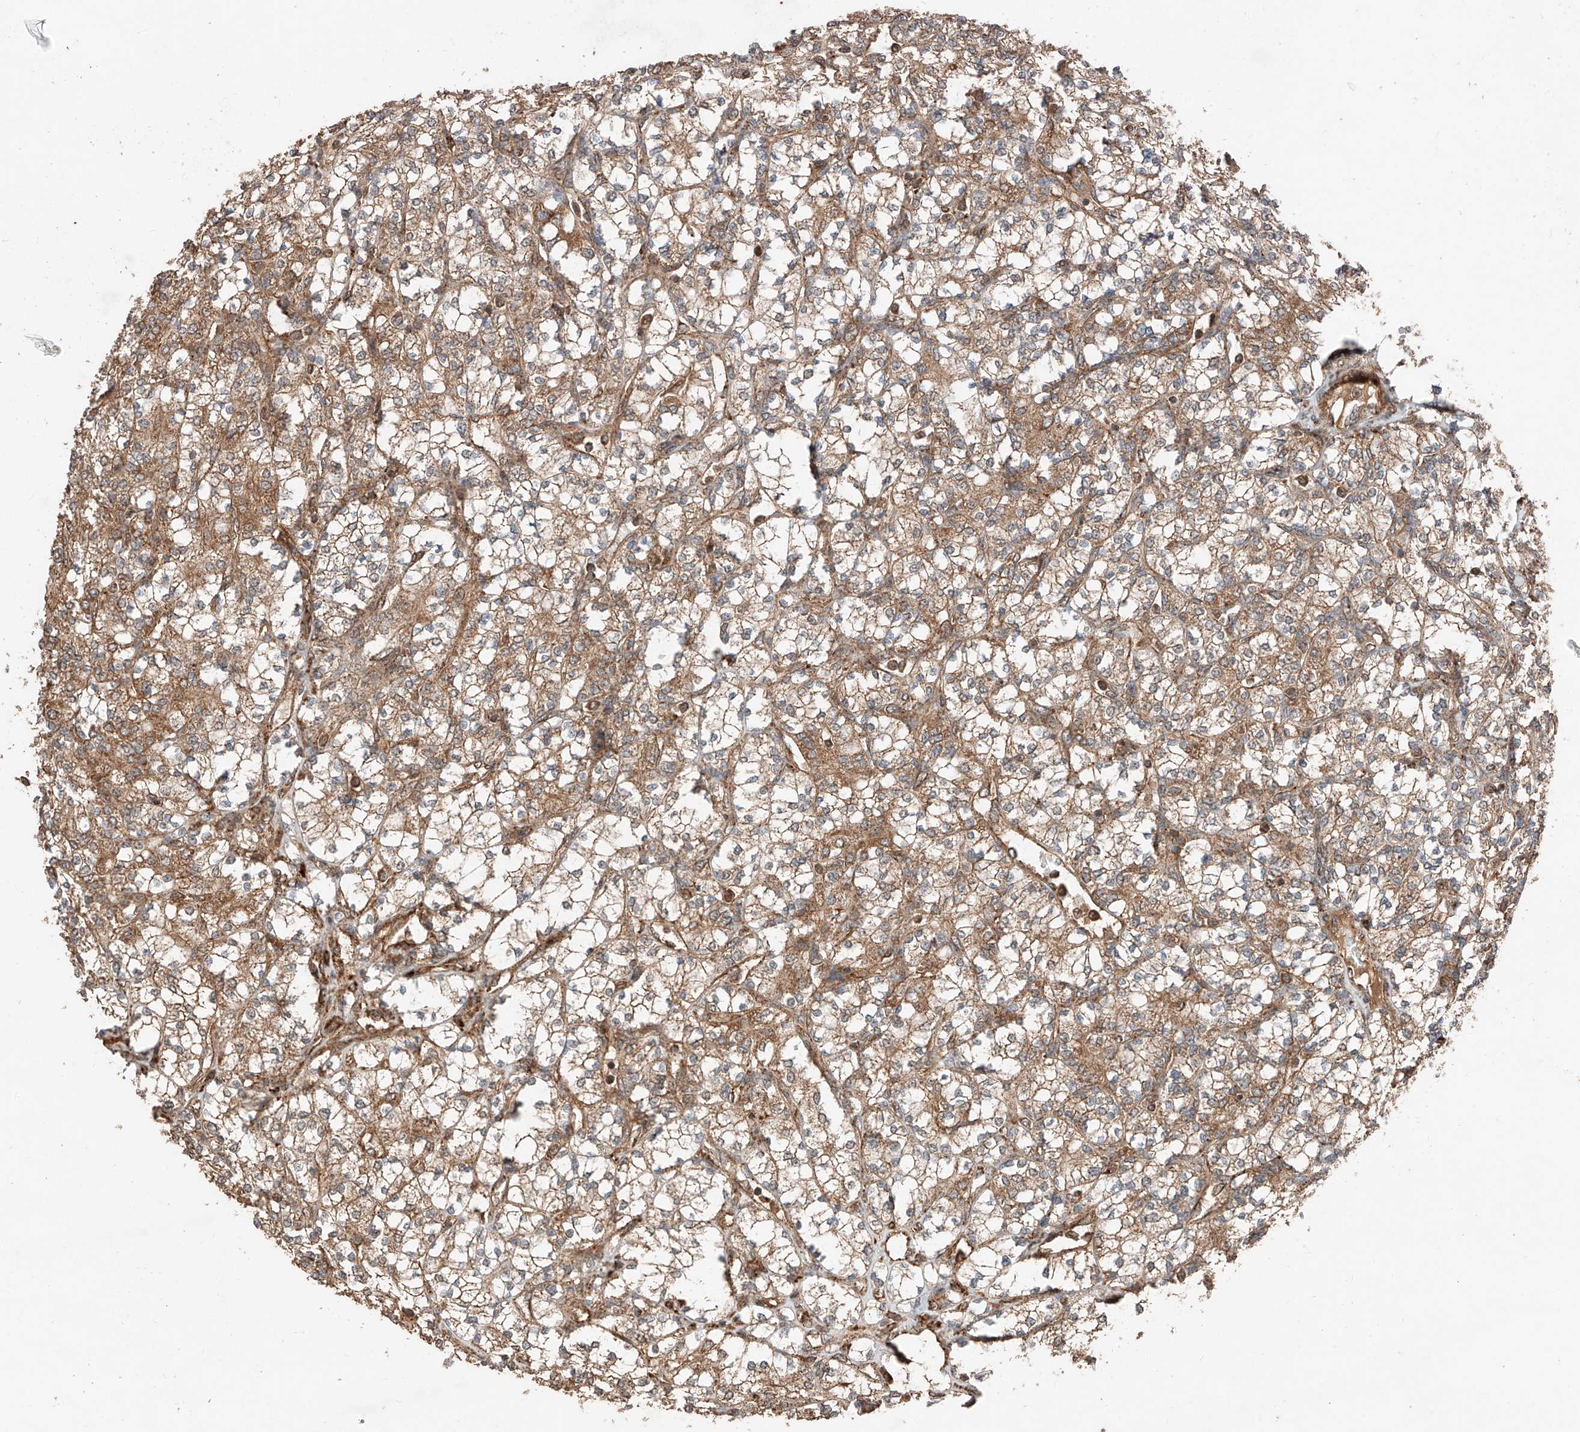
{"staining": {"intensity": "moderate", "quantity": ">75%", "location": "cytoplasmic/membranous"}, "tissue": "renal cancer", "cell_type": "Tumor cells", "image_type": "cancer", "snomed": [{"axis": "morphology", "description": "Adenocarcinoma, NOS"}, {"axis": "topography", "description": "Kidney"}], "caption": "The image displays a brown stain indicating the presence of a protein in the cytoplasmic/membranous of tumor cells in renal cancer.", "gene": "ZSCAN29", "patient": {"sex": "male", "age": 77}}